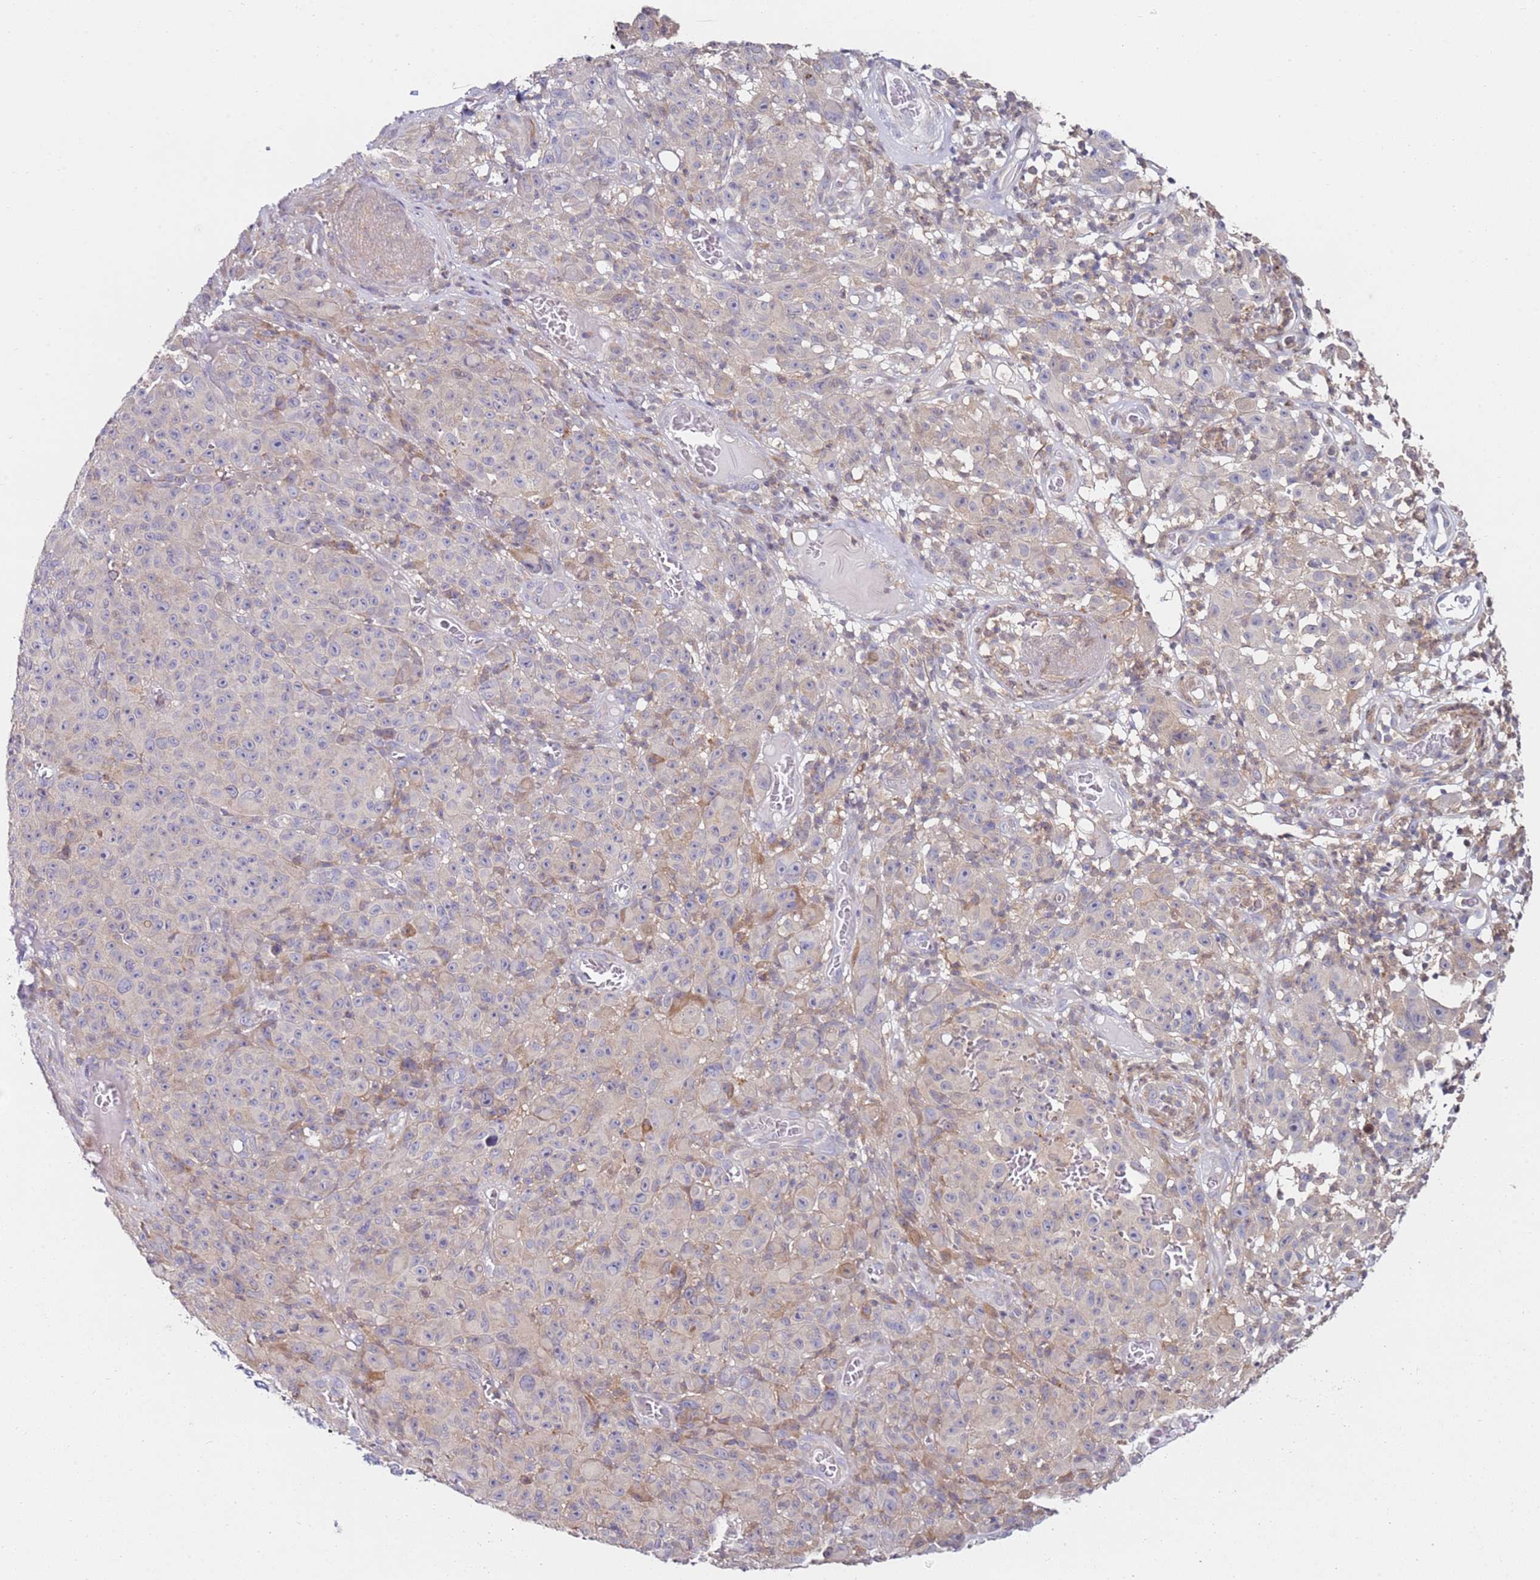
{"staining": {"intensity": "negative", "quantity": "none", "location": "none"}, "tissue": "melanoma", "cell_type": "Tumor cells", "image_type": "cancer", "snomed": [{"axis": "morphology", "description": "Malignant melanoma, NOS"}, {"axis": "topography", "description": "Skin"}], "caption": "Melanoma was stained to show a protein in brown. There is no significant expression in tumor cells.", "gene": "CNOT9", "patient": {"sex": "female", "age": 82}}